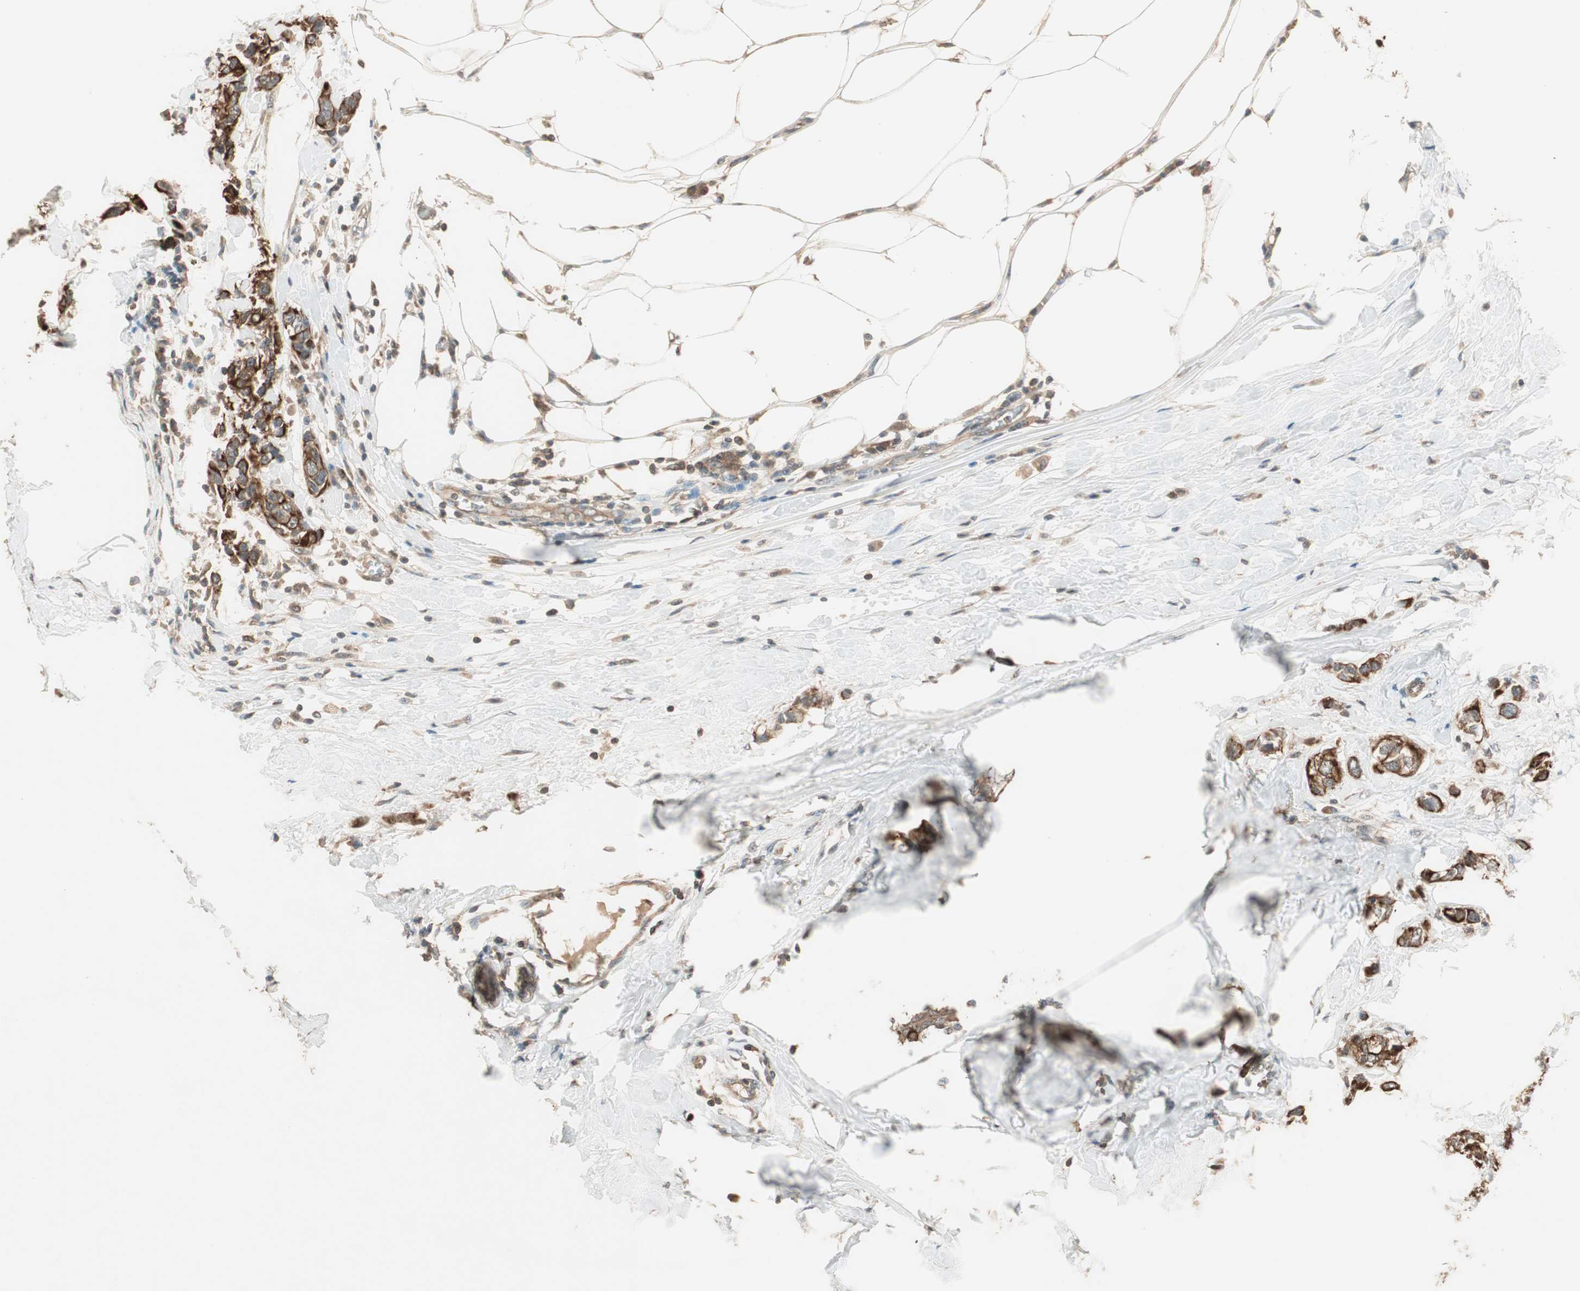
{"staining": {"intensity": "strong", "quantity": ">75%", "location": "cytoplasmic/membranous"}, "tissue": "breast cancer", "cell_type": "Tumor cells", "image_type": "cancer", "snomed": [{"axis": "morphology", "description": "Duct carcinoma"}, {"axis": "topography", "description": "Breast"}], "caption": "A brown stain highlights strong cytoplasmic/membranous positivity of a protein in human breast intraductal carcinoma tumor cells. The staining is performed using DAB brown chromogen to label protein expression. The nuclei are counter-stained blue using hematoxylin.", "gene": "TRIM21", "patient": {"sex": "female", "age": 50}}